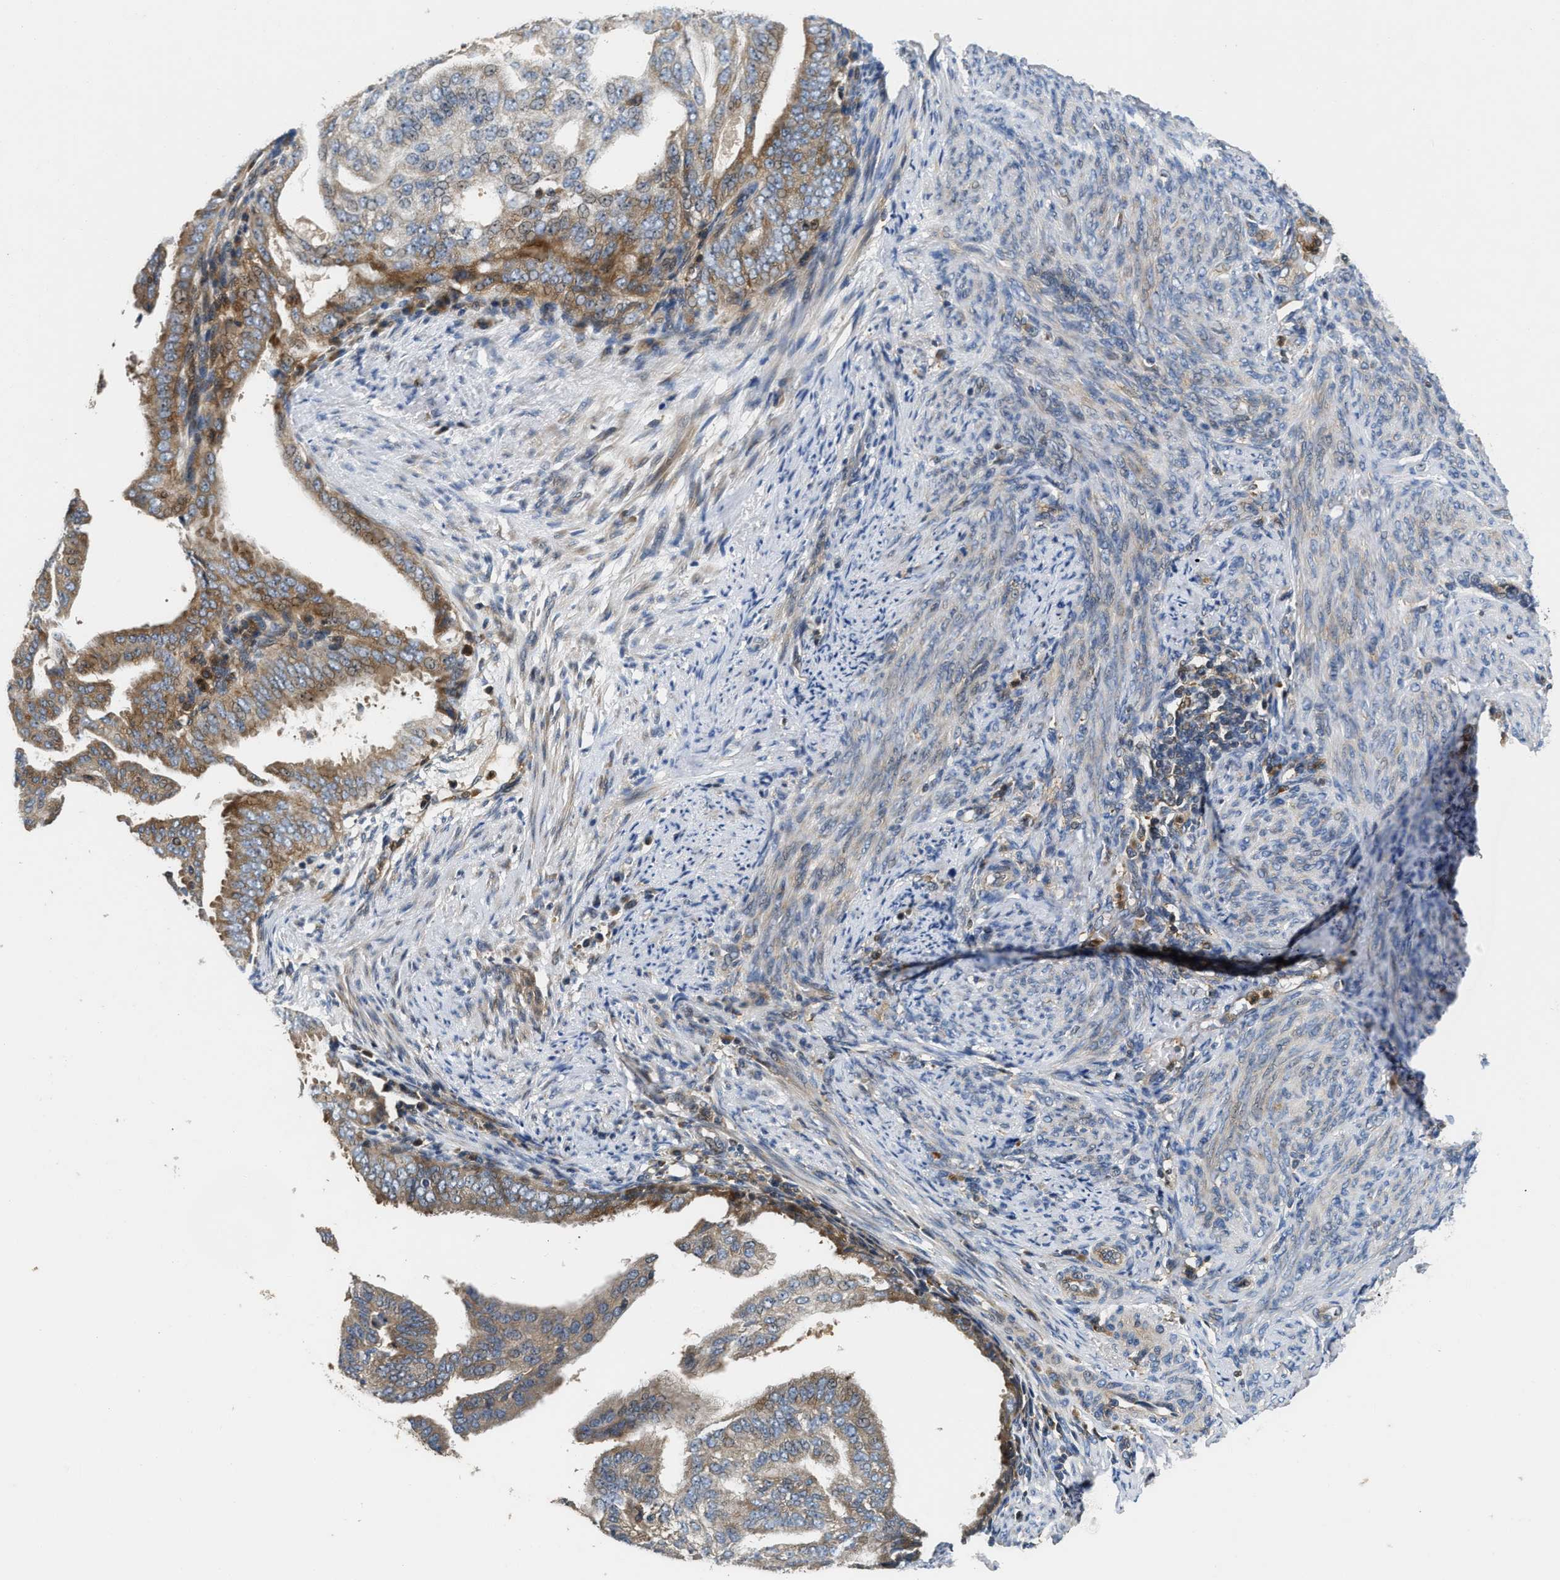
{"staining": {"intensity": "moderate", "quantity": "25%-75%", "location": "cytoplasmic/membranous"}, "tissue": "endometrial cancer", "cell_type": "Tumor cells", "image_type": "cancer", "snomed": [{"axis": "morphology", "description": "Adenocarcinoma, NOS"}, {"axis": "topography", "description": "Endometrium"}], "caption": "This is an image of immunohistochemistry staining of endometrial cancer (adenocarcinoma), which shows moderate positivity in the cytoplasmic/membranous of tumor cells.", "gene": "OSTF1", "patient": {"sex": "female", "age": 58}}